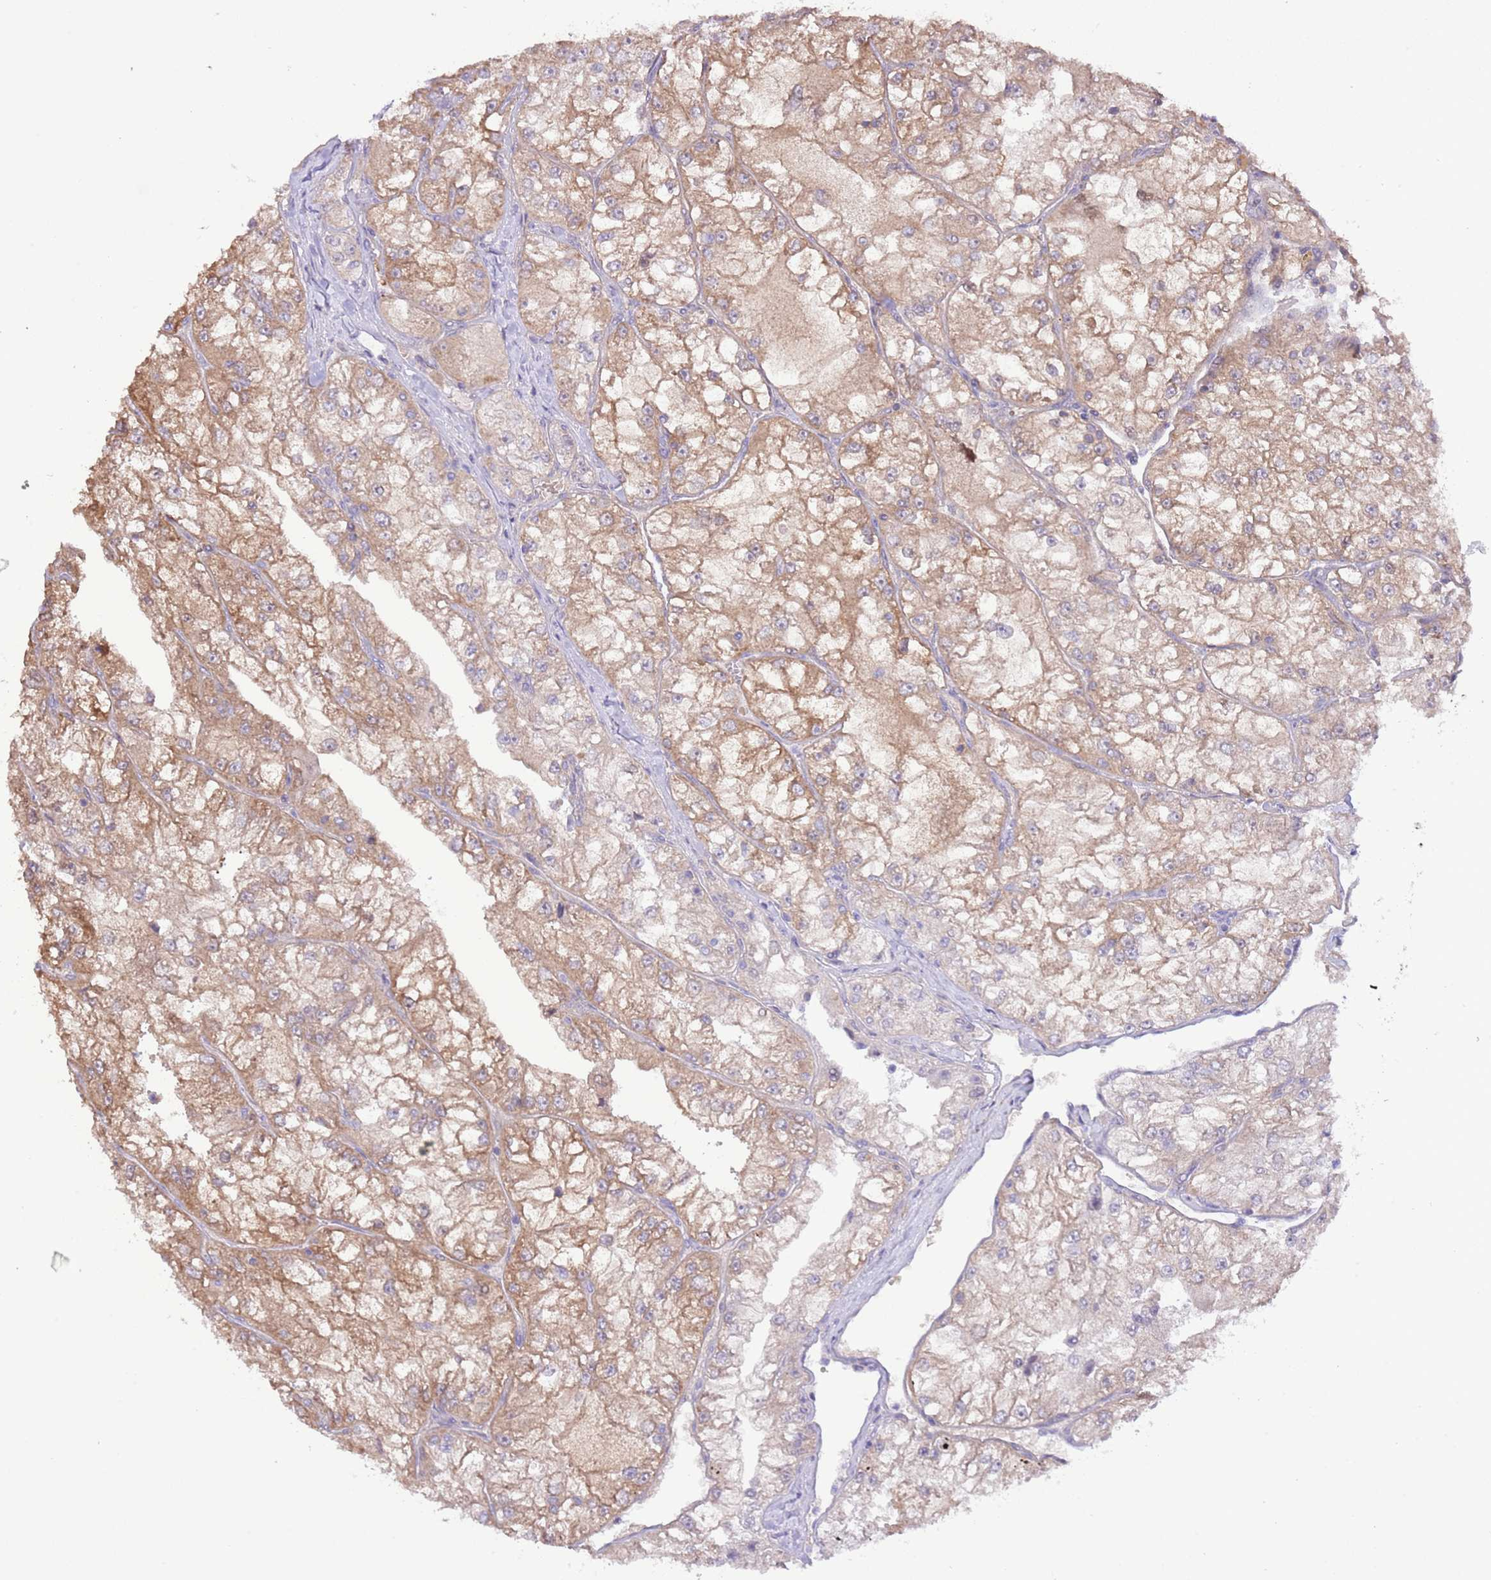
{"staining": {"intensity": "moderate", "quantity": ">75%", "location": "cytoplasmic/membranous"}, "tissue": "renal cancer", "cell_type": "Tumor cells", "image_type": "cancer", "snomed": [{"axis": "morphology", "description": "Adenocarcinoma, NOS"}, {"axis": "topography", "description": "Kidney"}], "caption": "There is medium levels of moderate cytoplasmic/membranous staining in tumor cells of adenocarcinoma (renal), as demonstrated by immunohistochemical staining (brown color).", "gene": "PRR32", "patient": {"sex": "female", "age": 72}}